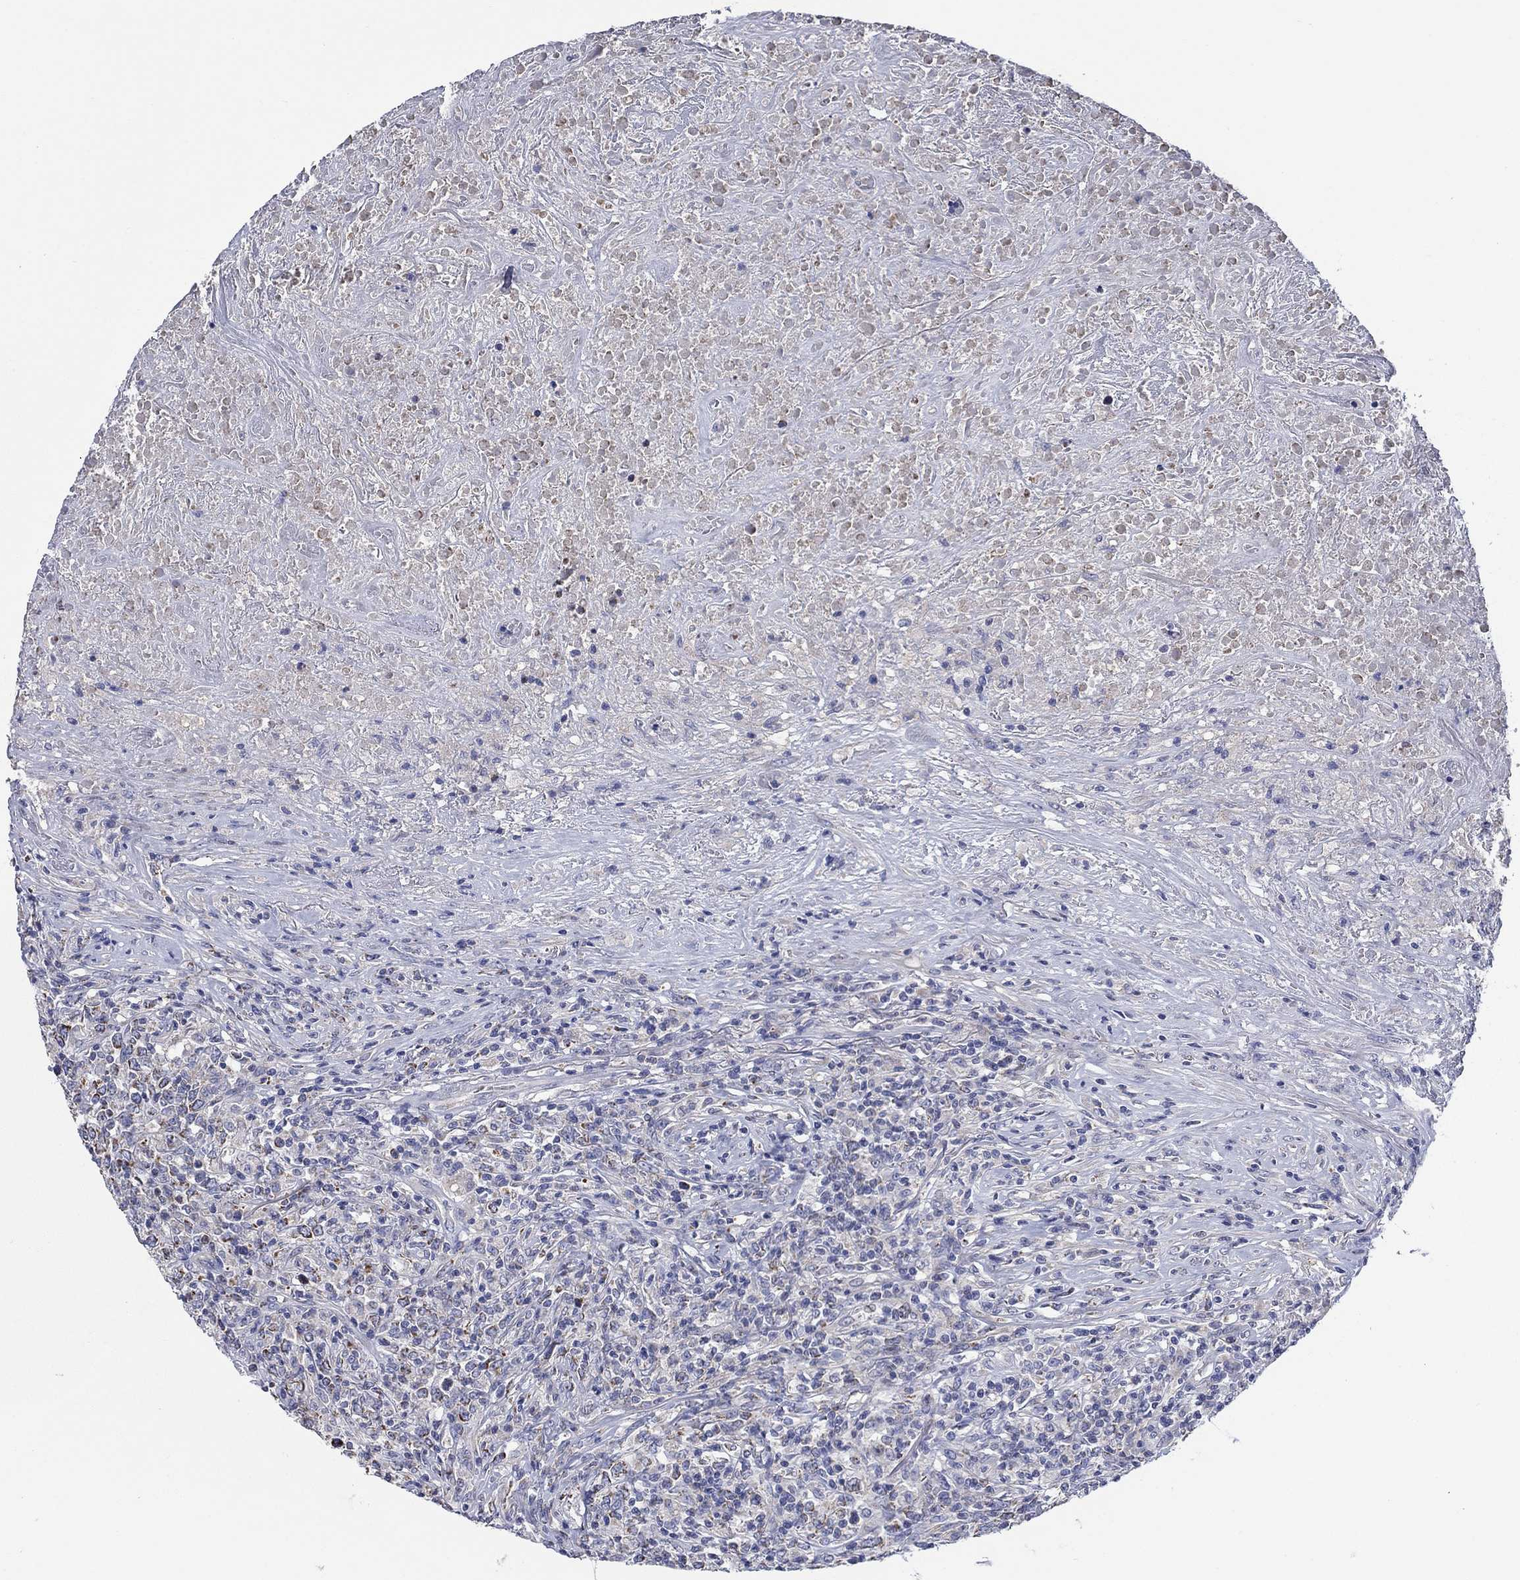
{"staining": {"intensity": "negative", "quantity": "none", "location": "none"}, "tissue": "lymphoma", "cell_type": "Tumor cells", "image_type": "cancer", "snomed": [{"axis": "morphology", "description": "Malignant lymphoma, non-Hodgkin's type, High grade"}, {"axis": "topography", "description": "Lung"}], "caption": "DAB immunohistochemical staining of human lymphoma reveals no significant staining in tumor cells.", "gene": "CLVS1", "patient": {"sex": "male", "age": 79}}